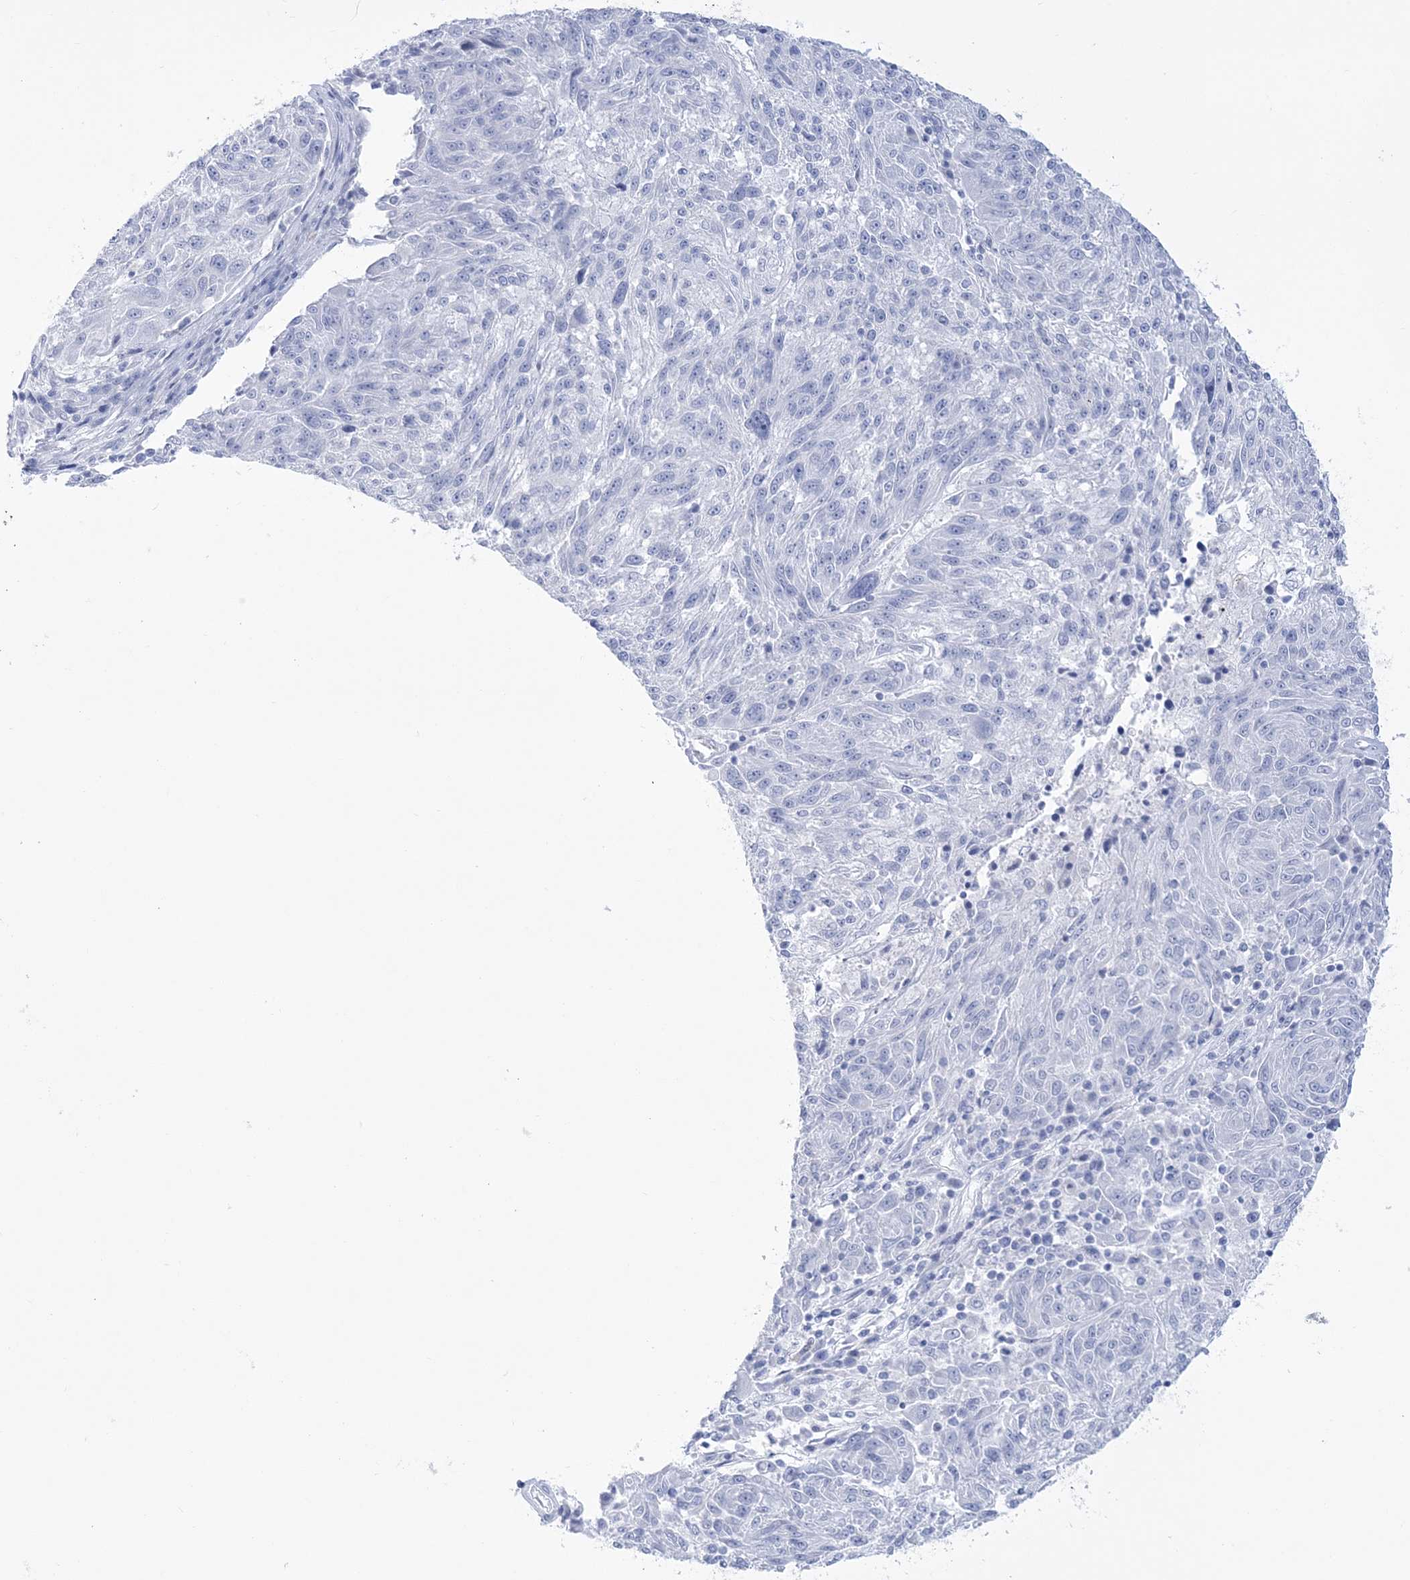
{"staining": {"intensity": "negative", "quantity": "none", "location": "none"}, "tissue": "melanoma", "cell_type": "Tumor cells", "image_type": "cancer", "snomed": [{"axis": "morphology", "description": "Malignant melanoma, NOS"}, {"axis": "topography", "description": "Skin"}], "caption": "Immunohistochemistry (IHC) of human melanoma shows no expression in tumor cells.", "gene": "RBP2", "patient": {"sex": "male", "age": 53}}